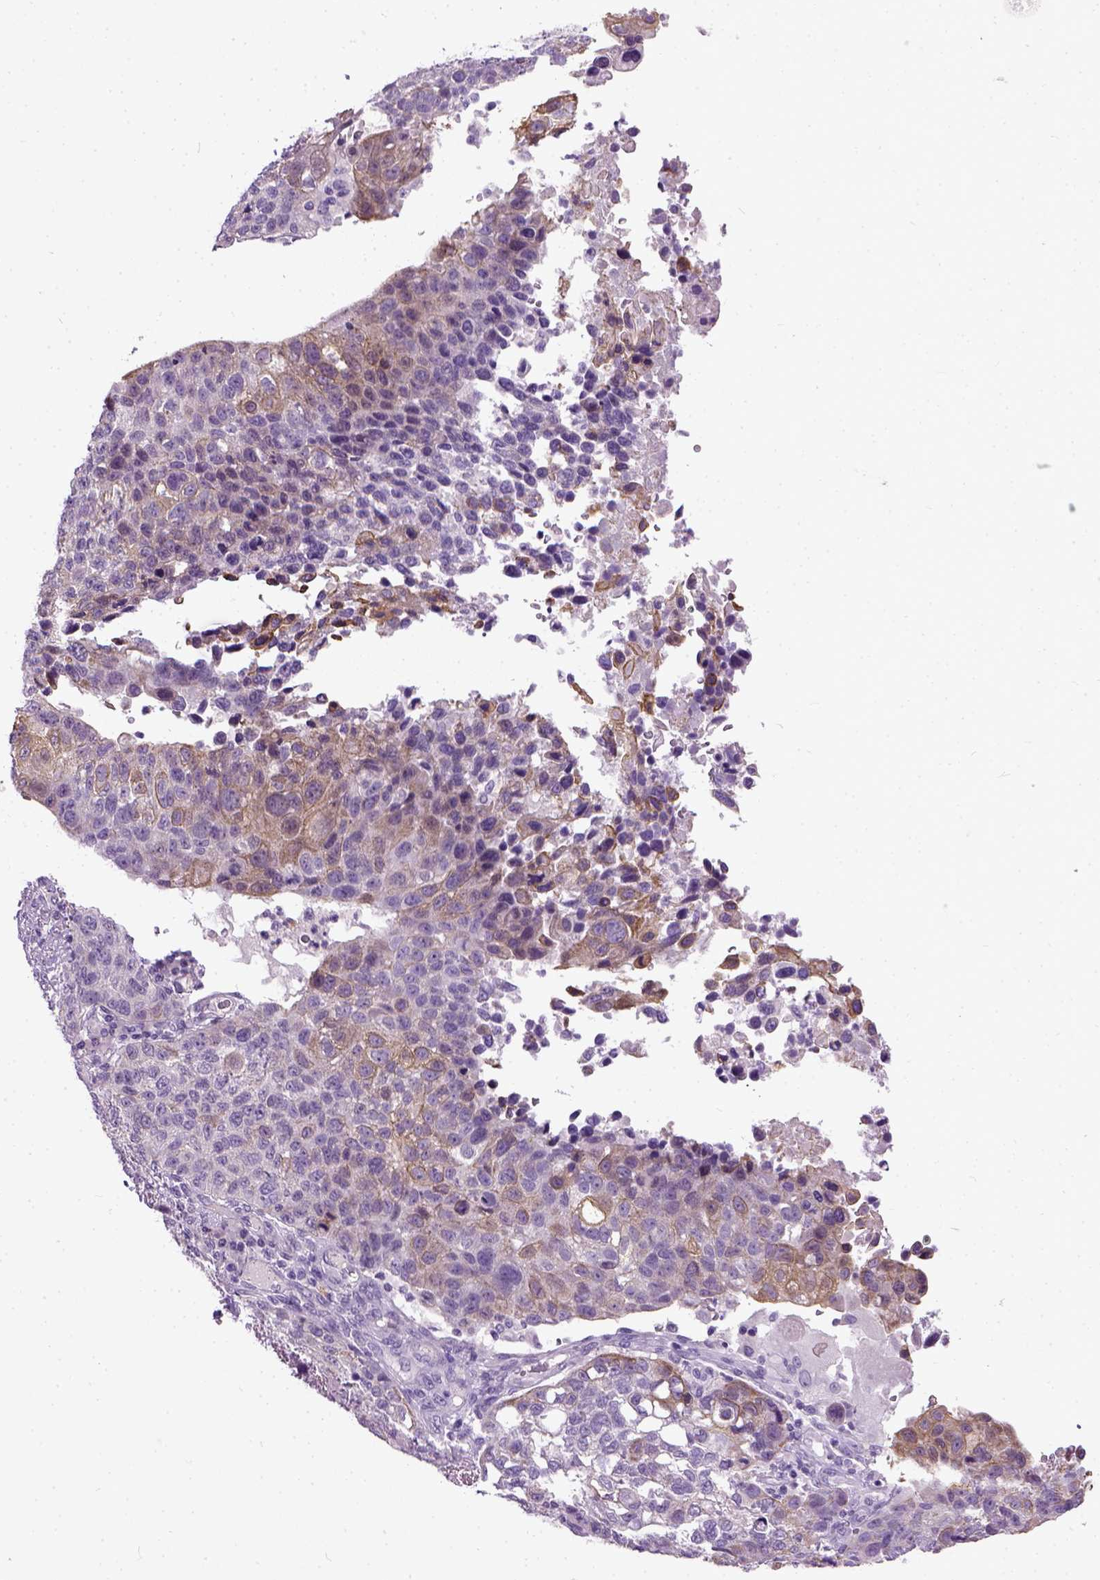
{"staining": {"intensity": "weak", "quantity": "25%-75%", "location": "cytoplasmic/membranous"}, "tissue": "lung cancer", "cell_type": "Tumor cells", "image_type": "cancer", "snomed": [{"axis": "morphology", "description": "Squamous cell carcinoma, NOS"}, {"axis": "topography", "description": "Lymph node"}, {"axis": "topography", "description": "Lung"}], "caption": "This image reveals immunohistochemistry (IHC) staining of lung cancer, with low weak cytoplasmic/membranous staining in approximately 25%-75% of tumor cells.", "gene": "MAPT", "patient": {"sex": "male", "age": 61}}